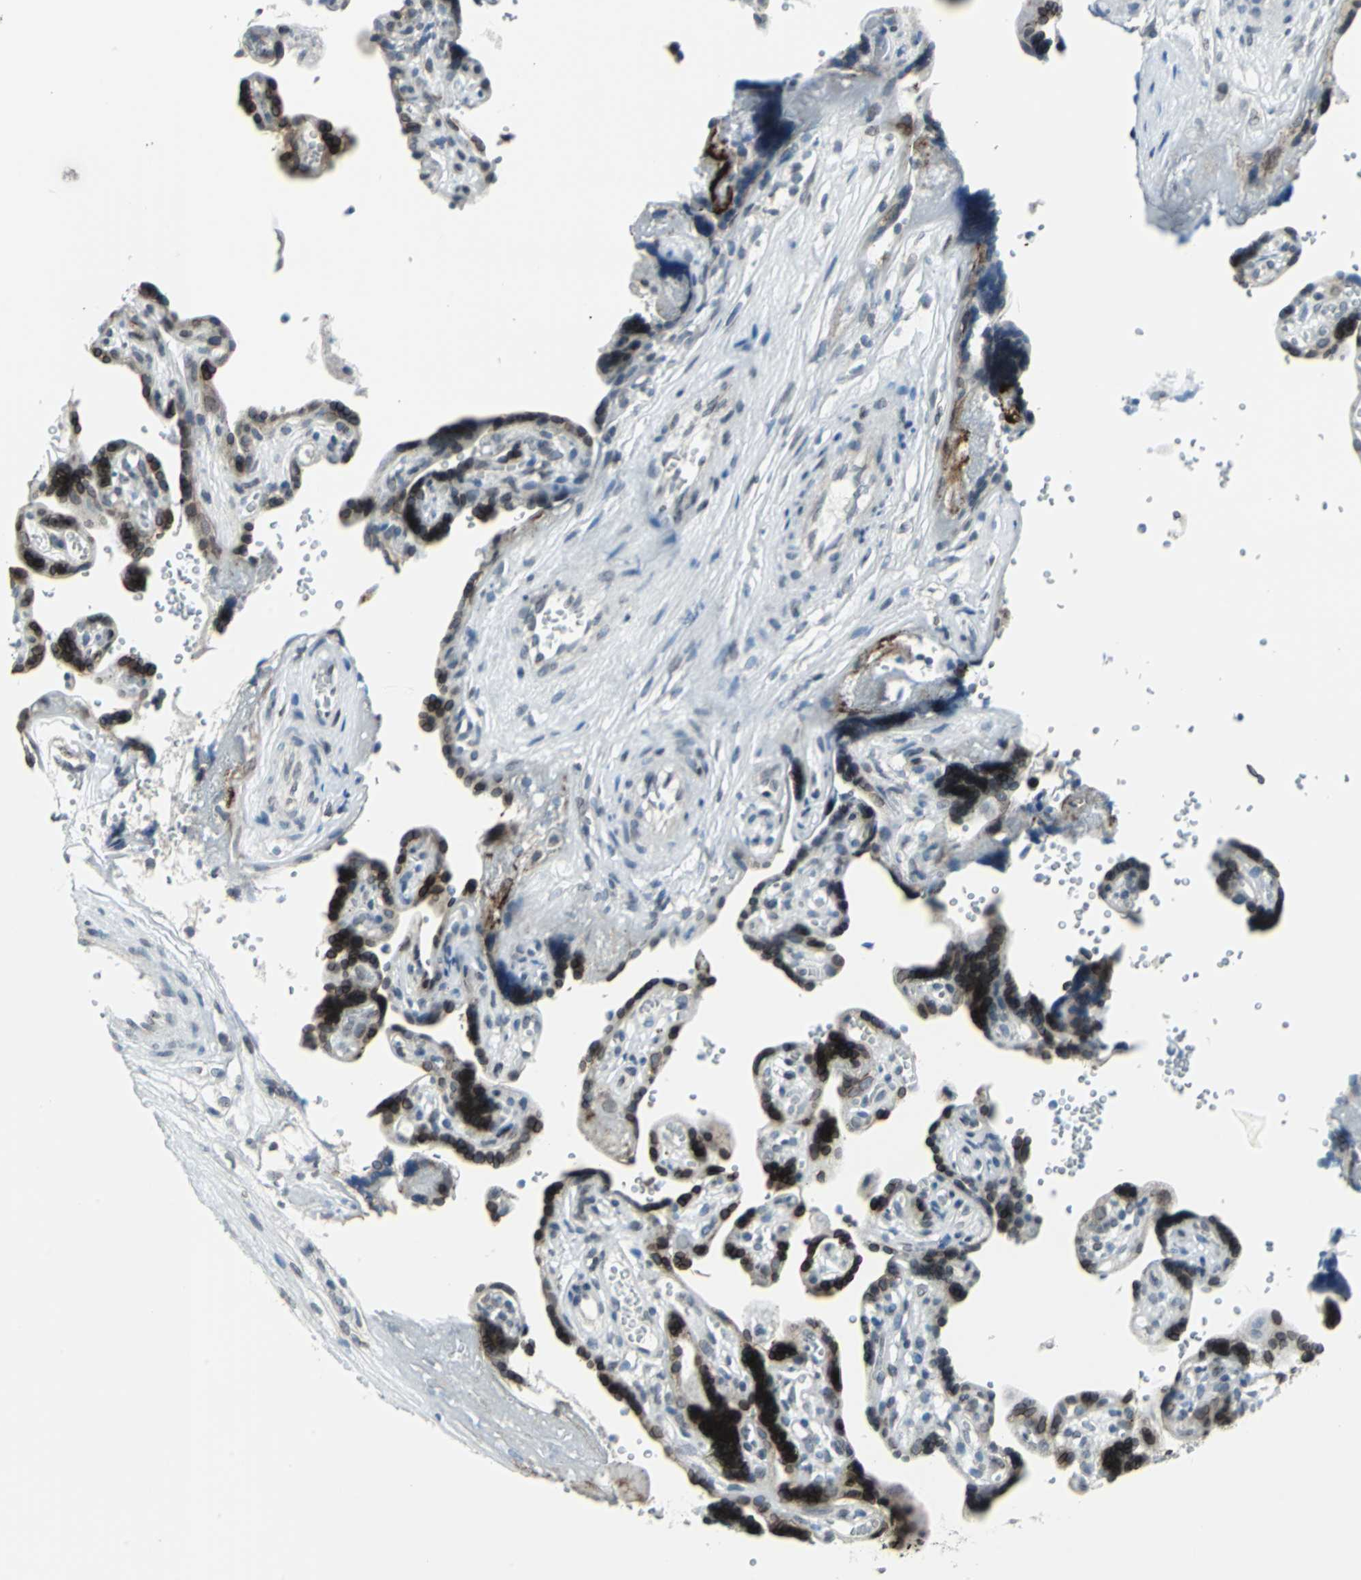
{"staining": {"intensity": "strong", "quantity": ">75%", "location": "cytoplasmic/membranous,nuclear"}, "tissue": "placenta", "cell_type": "Trophoblastic cells", "image_type": "normal", "snomed": [{"axis": "morphology", "description": "Normal tissue, NOS"}, {"axis": "topography", "description": "Placenta"}], "caption": "DAB (3,3'-diaminobenzidine) immunohistochemical staining of benign human placenta displays strong cytoplasmic/membranous,nuclear protein positivity in approximately >75% of trophoblastic cells. (DAB (3,3'-diaminobenzidine) IHC with brightfield microscopy, high magnification).", "gene": "SNUPN", "patient": {"sex": "female", "age": 30}}